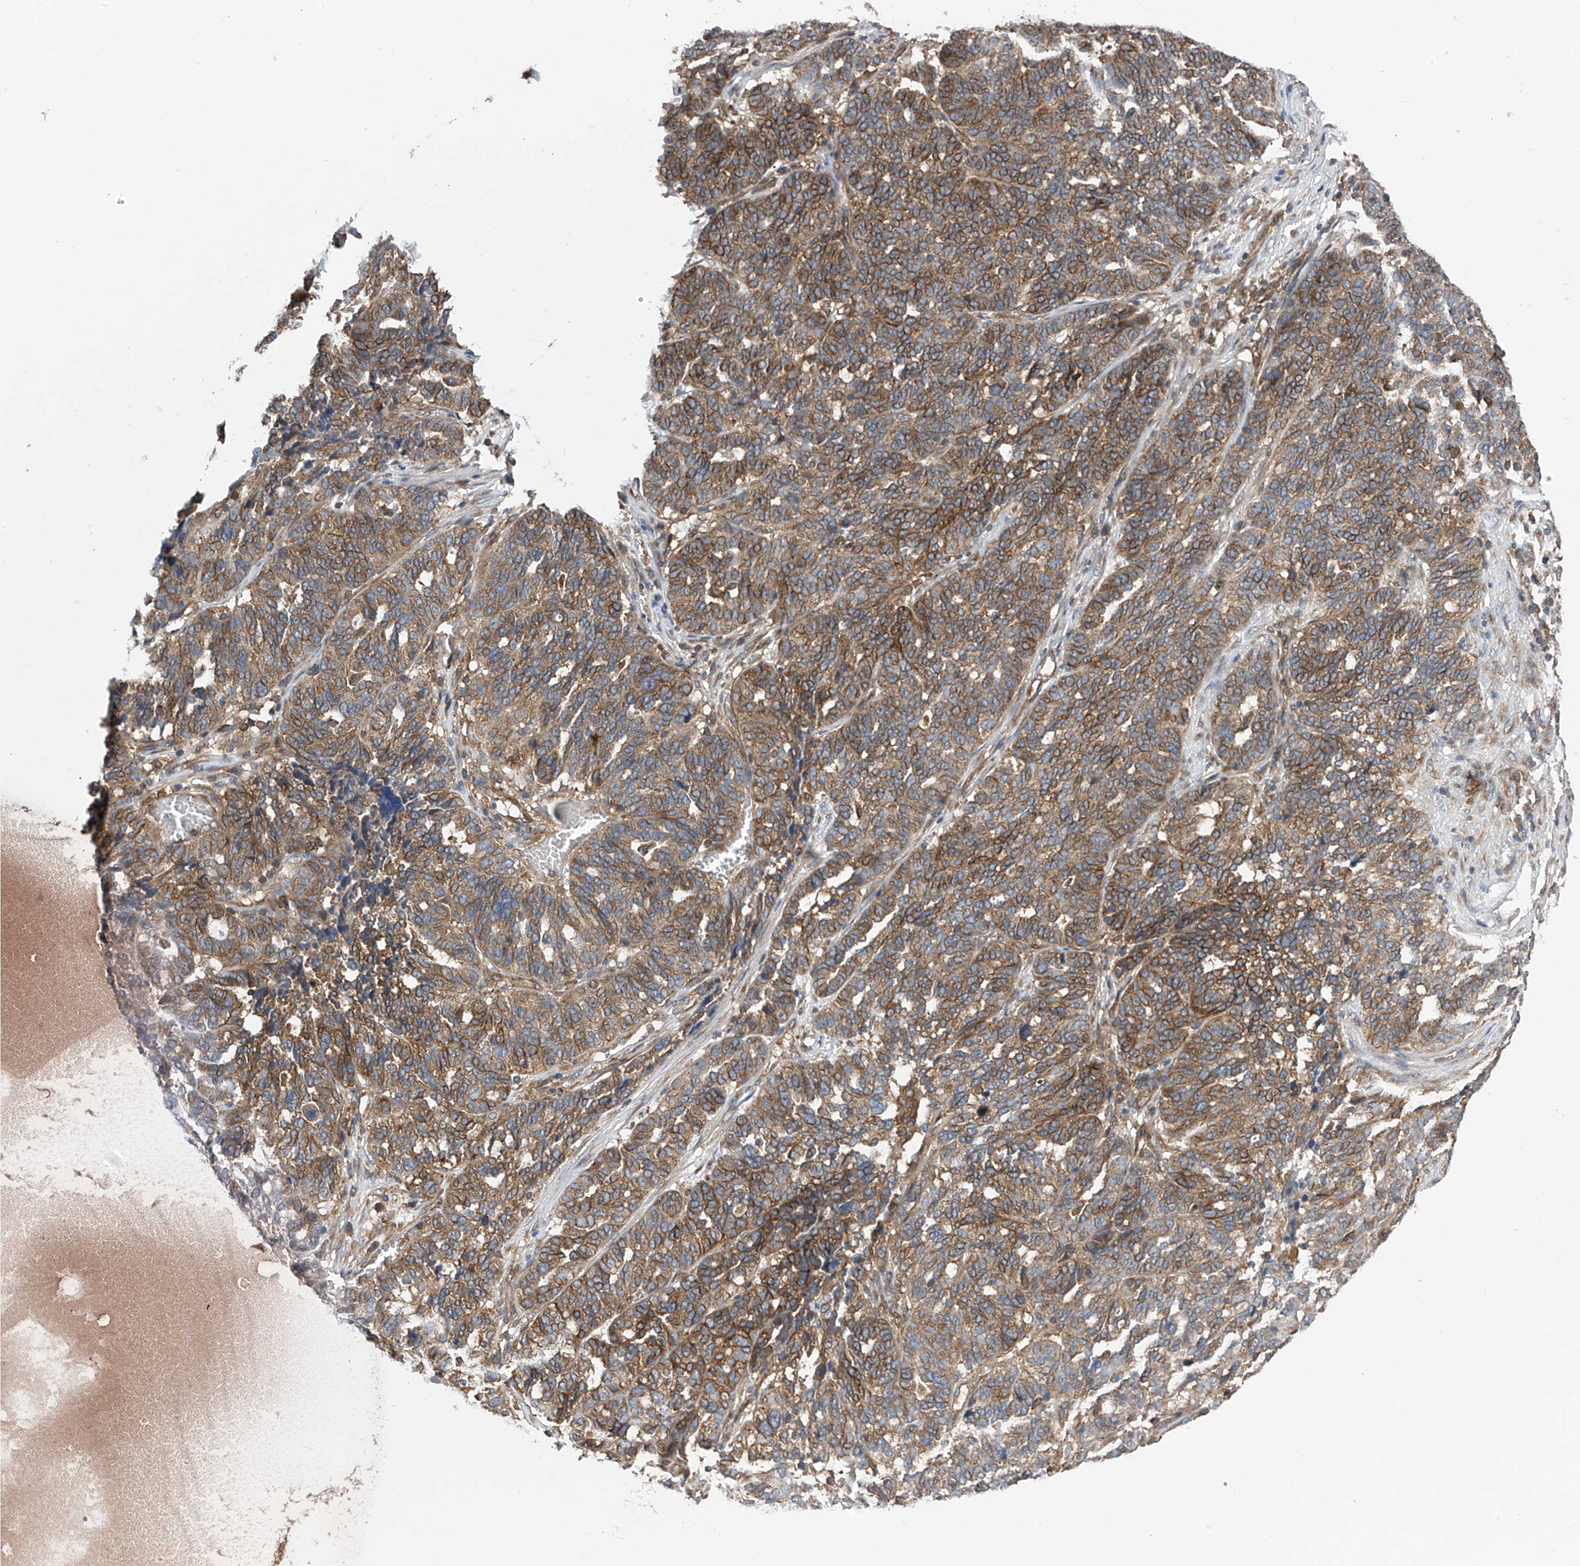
{"staining": {"intensity": "moderate", "quantity": ">75%", "location": "cytoplasmic/membranous"}, "tissue": "ovarian cancer", "cell_type": "Tumor cells", "image_type": "cancer", "snomed": [{"axis": "morphology", "description": "Cystadenocarcinoma, serous, NOS"}, {"axis": "topography", "description": "Ovary"}], "caption": "About >75% of tumor cells in ovarian cancer (serous cystadenocarcinoma) show moderate cytoplasmic/membranous protein staining as visualized by brown immunohistochemical staining.", "gene": "CHPF", "patient": {"sex": "female", "age": 59}}